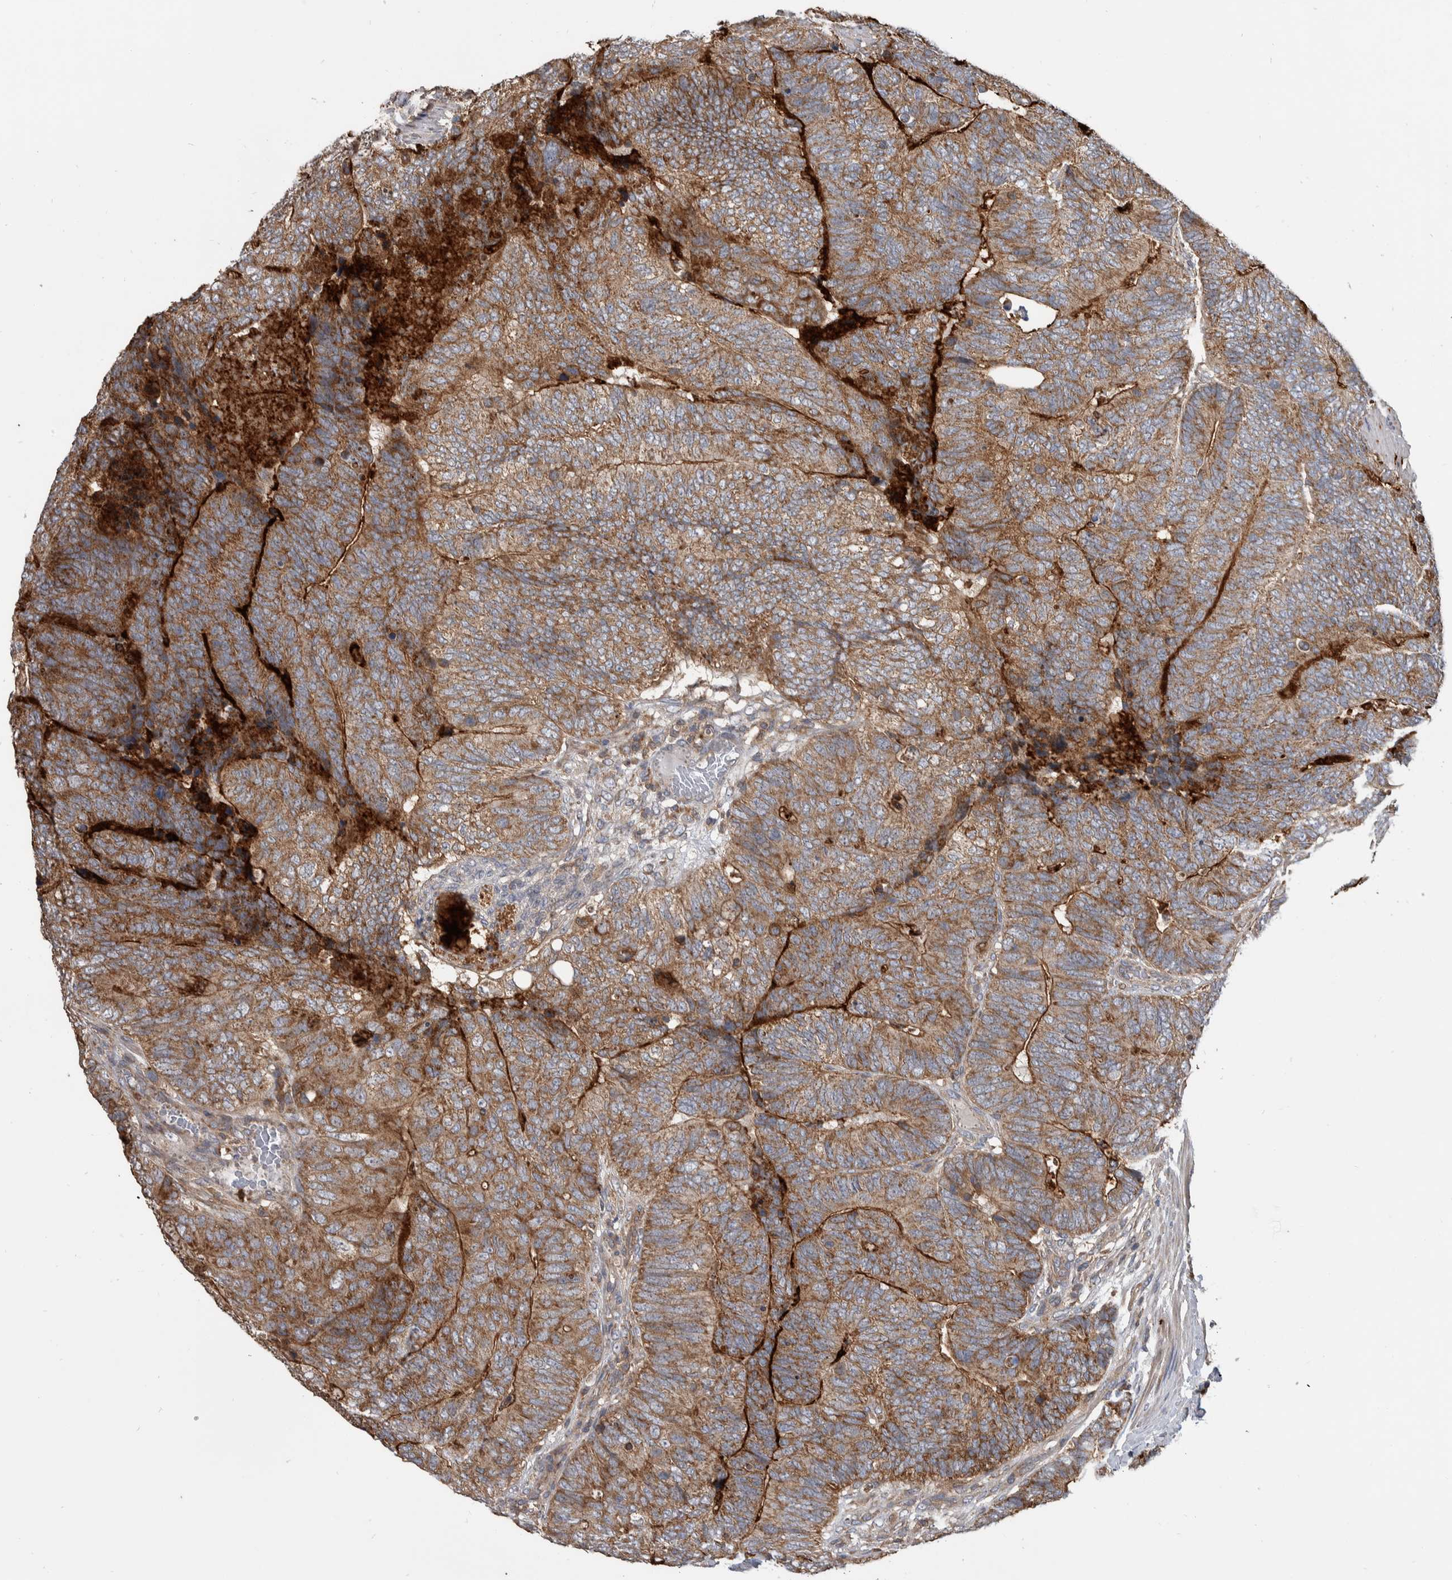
{"staining": {"intensity": "weak", "quantity": ">75%", "location": "cytoplasmic/membranous"}, "tissue": "colorectal cancer", "cell_type": "Tumor cells", "image_type": "cancer", "snomed": [{"axis": "morphology", "description": "Adenocarcinoma, NOS"}, {"axis": "topography", "description": "Colon"}], "caption": "High-power microscopy captured an IHC image of colorectal cancer, revealing weak cytoplasmic/membranous staining in approximately >75% of tumor cells.", "gene": "SDCBP", "patient": {"sex": "female", "age": 67}}